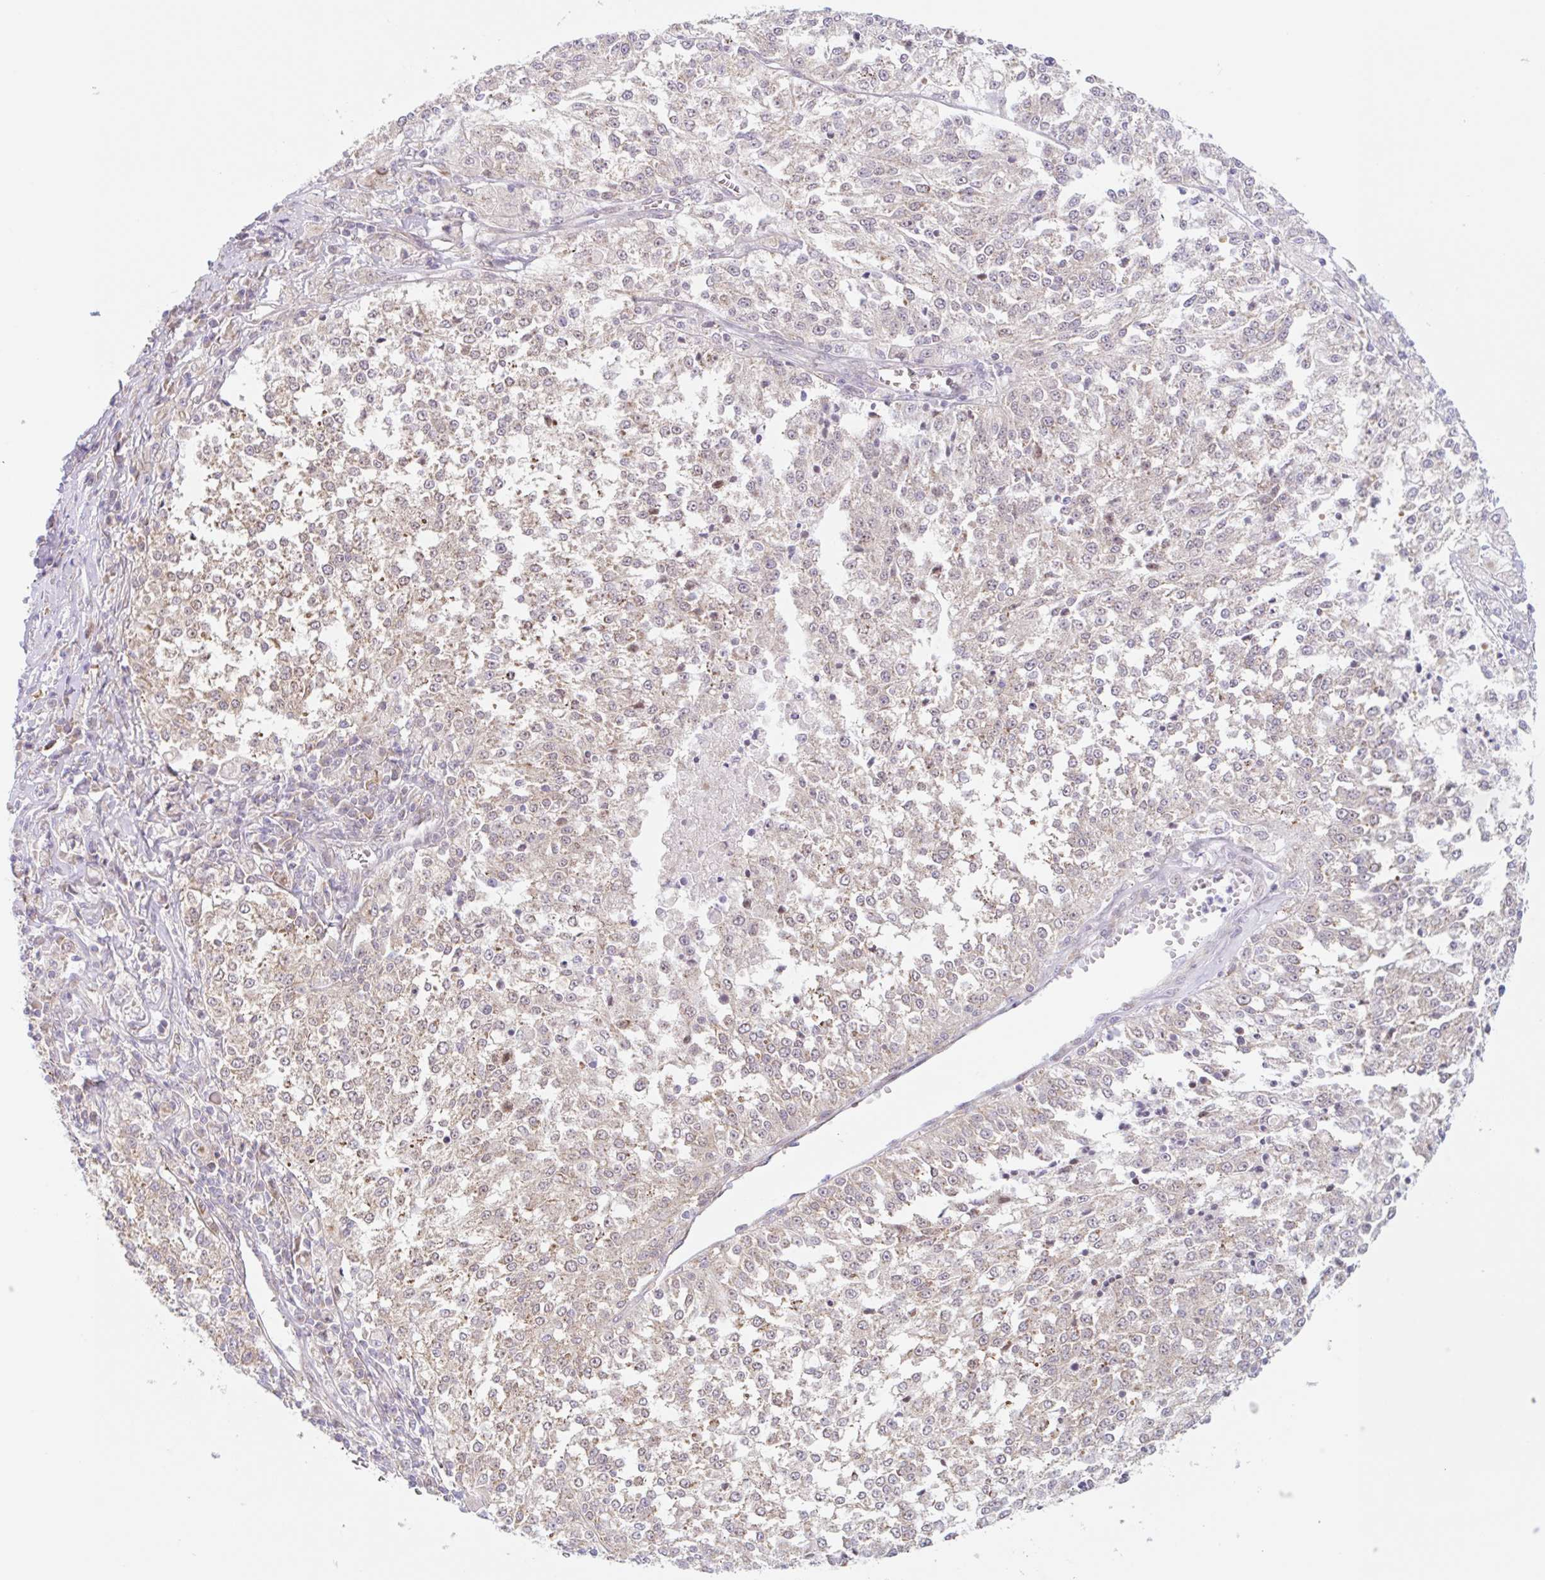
{"staining": {"intensity": "weak", "quantity": "25%-75%", "location": "cytoplasmic/membranous"}, "tissue": "melanoma", "cell_type": "Tumor cells", "image_type": "cancer", "snomed": [{"axis": "morphology", "description": "Malignant melanoma, NOS"}, {"axis": "topography", "description": "Skin"}], "caption": "Tumor cells show weak cytoplasmic/membranous positivity in about 25%-75% of cells in melanoma. The protein of interest is stained brown, and the nuclei are stained in blue (DAB IHC with brightfield microscopy, high magnification).", "gene": "TBPL2", "patient": {"sex": "female", "age": 64}}